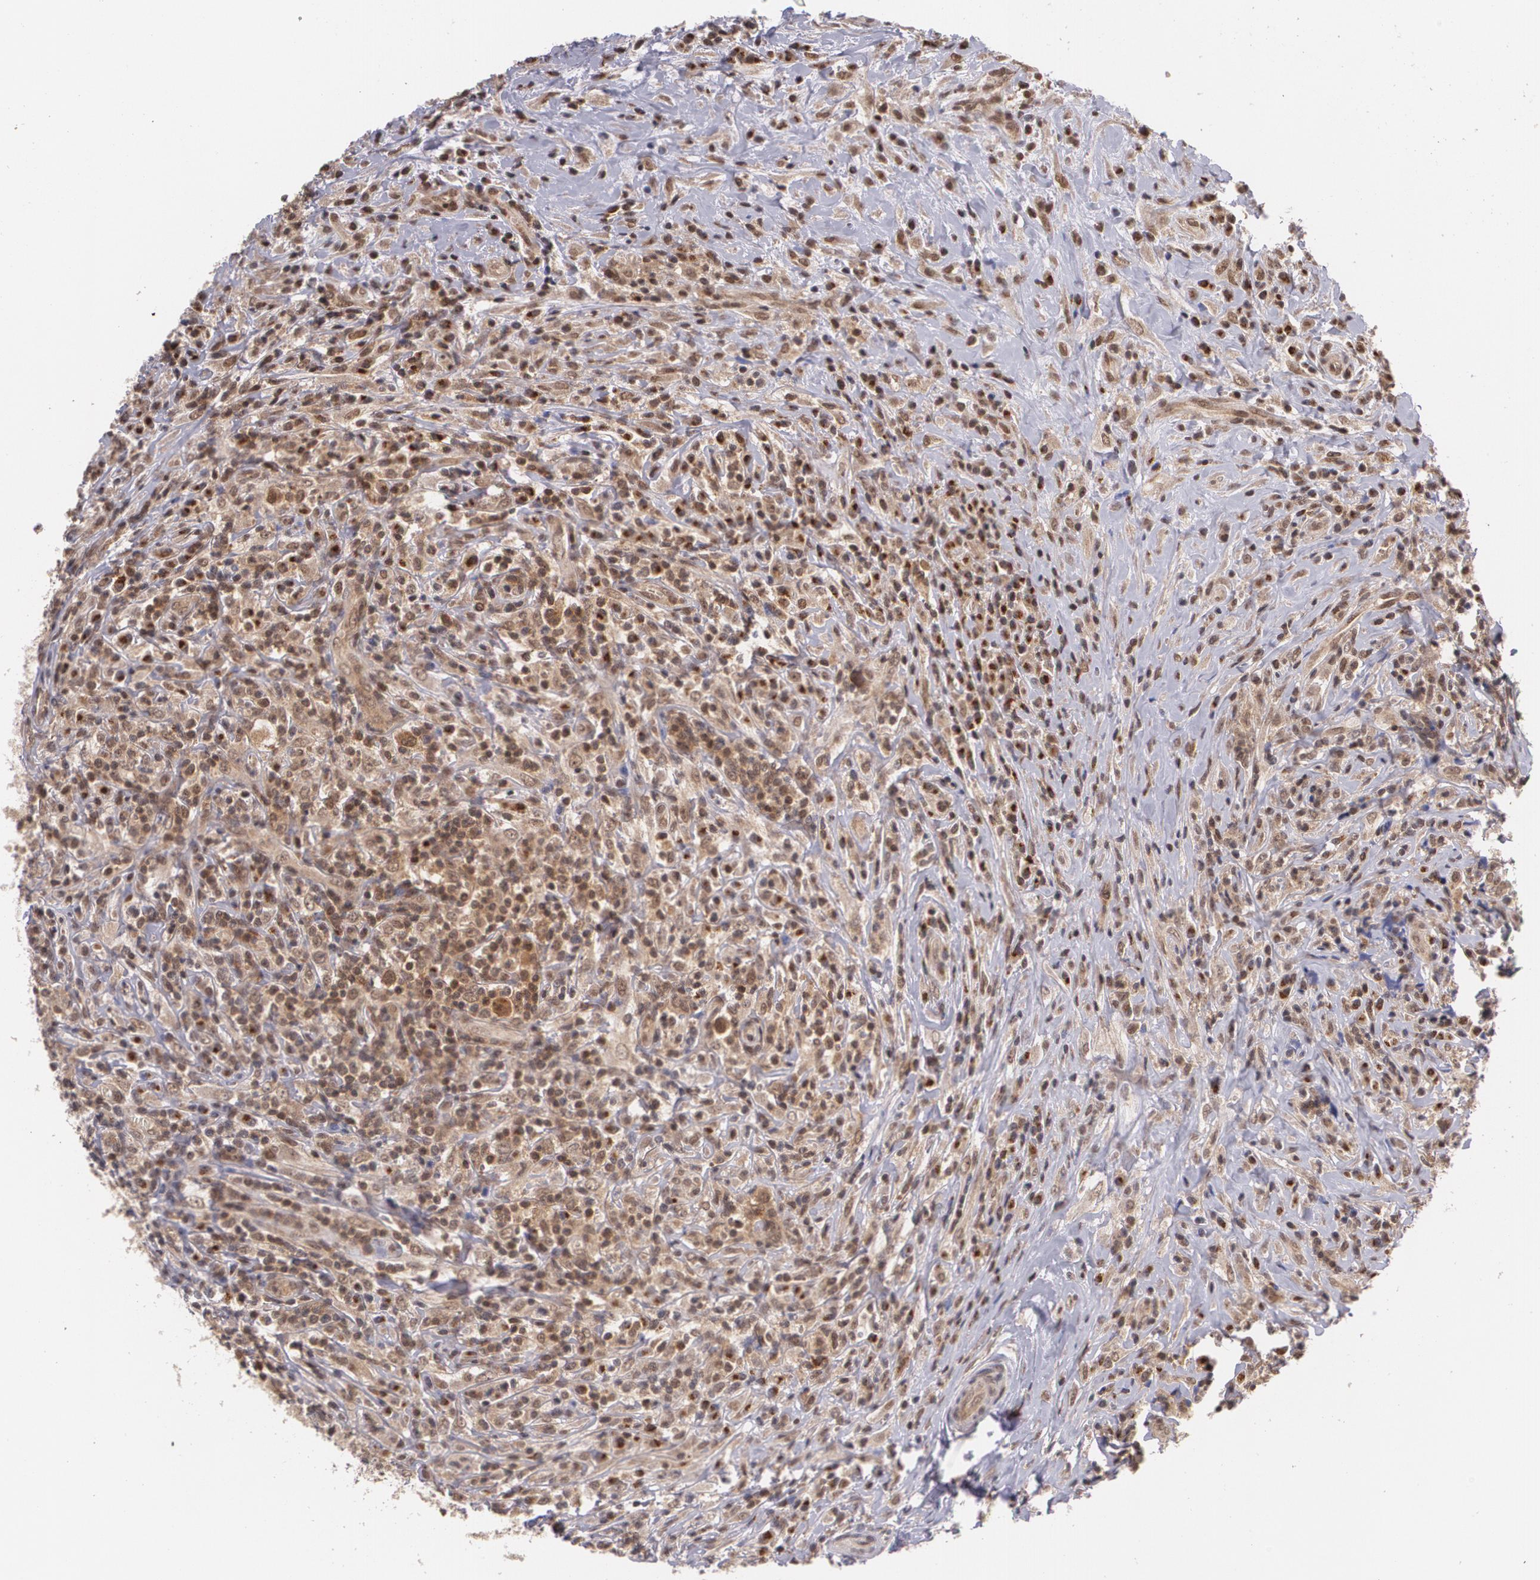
{"staining": {"intensity": "moderate", "quantity": "25%-75%", "location": "cytoplasmic/membranous,nuclear"}, "tissue": "lymphoma", "cell_type": "Tumor cells", "image_type": "cancer", "snomed": [{"axis": "morphology", "description": "Hodgkin's disease, NOS"}, {"axis": "topography", "description": "Lymph node"}], "caption": "Brown immunohistochemical staining in lymphoma demonstrates moderate cytoplasmic/membranous and nuclear positivity in about 25%-75% of tumor cells. The staining was performed using DAB, with brown indicating positive protein expression. Nuclei are stained blue with hematoxylin.", "gene": "CUL2", "patient": {"sex": "female", "age": 25}}